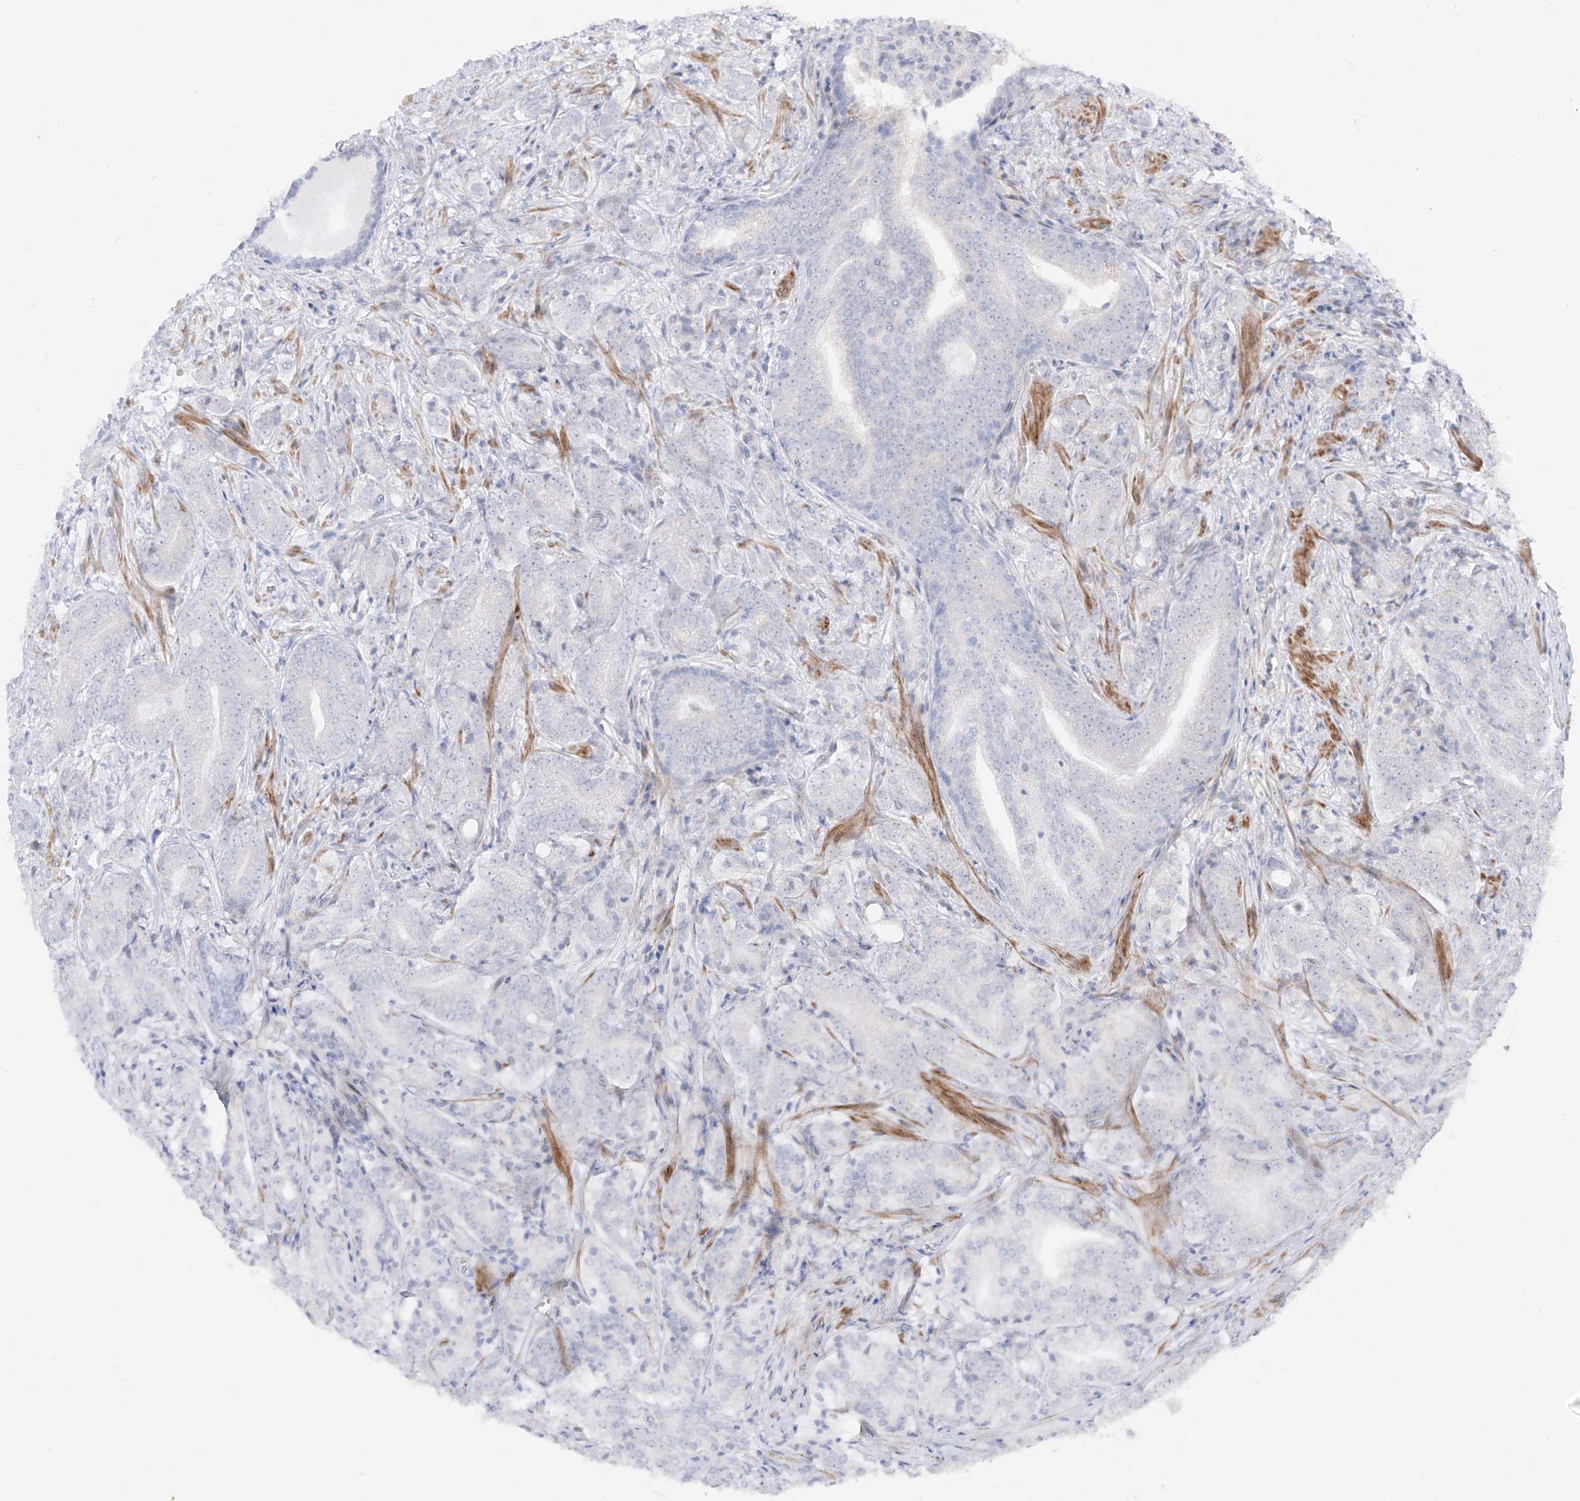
{"staining": {"intensity": "negative", "quantity": "none", "location": "none"}, "tissue": "prostate cancer", "cell_type": "Tumor cells", "image_type": "cancer", "snomed": [{"axis": "morphology", "description": "Adenocarcinoma, High grade"}, {"axis": "topography", "description": "Prostate"}], "caption": "This is an immunohistochemistry (IHC) histopathology image of prostate cancer (high-grade adenocarcinoma). There is no expression in tumor cells.", "gene": "ZNF180", "patient": {"sex": "male", "age": 57}}